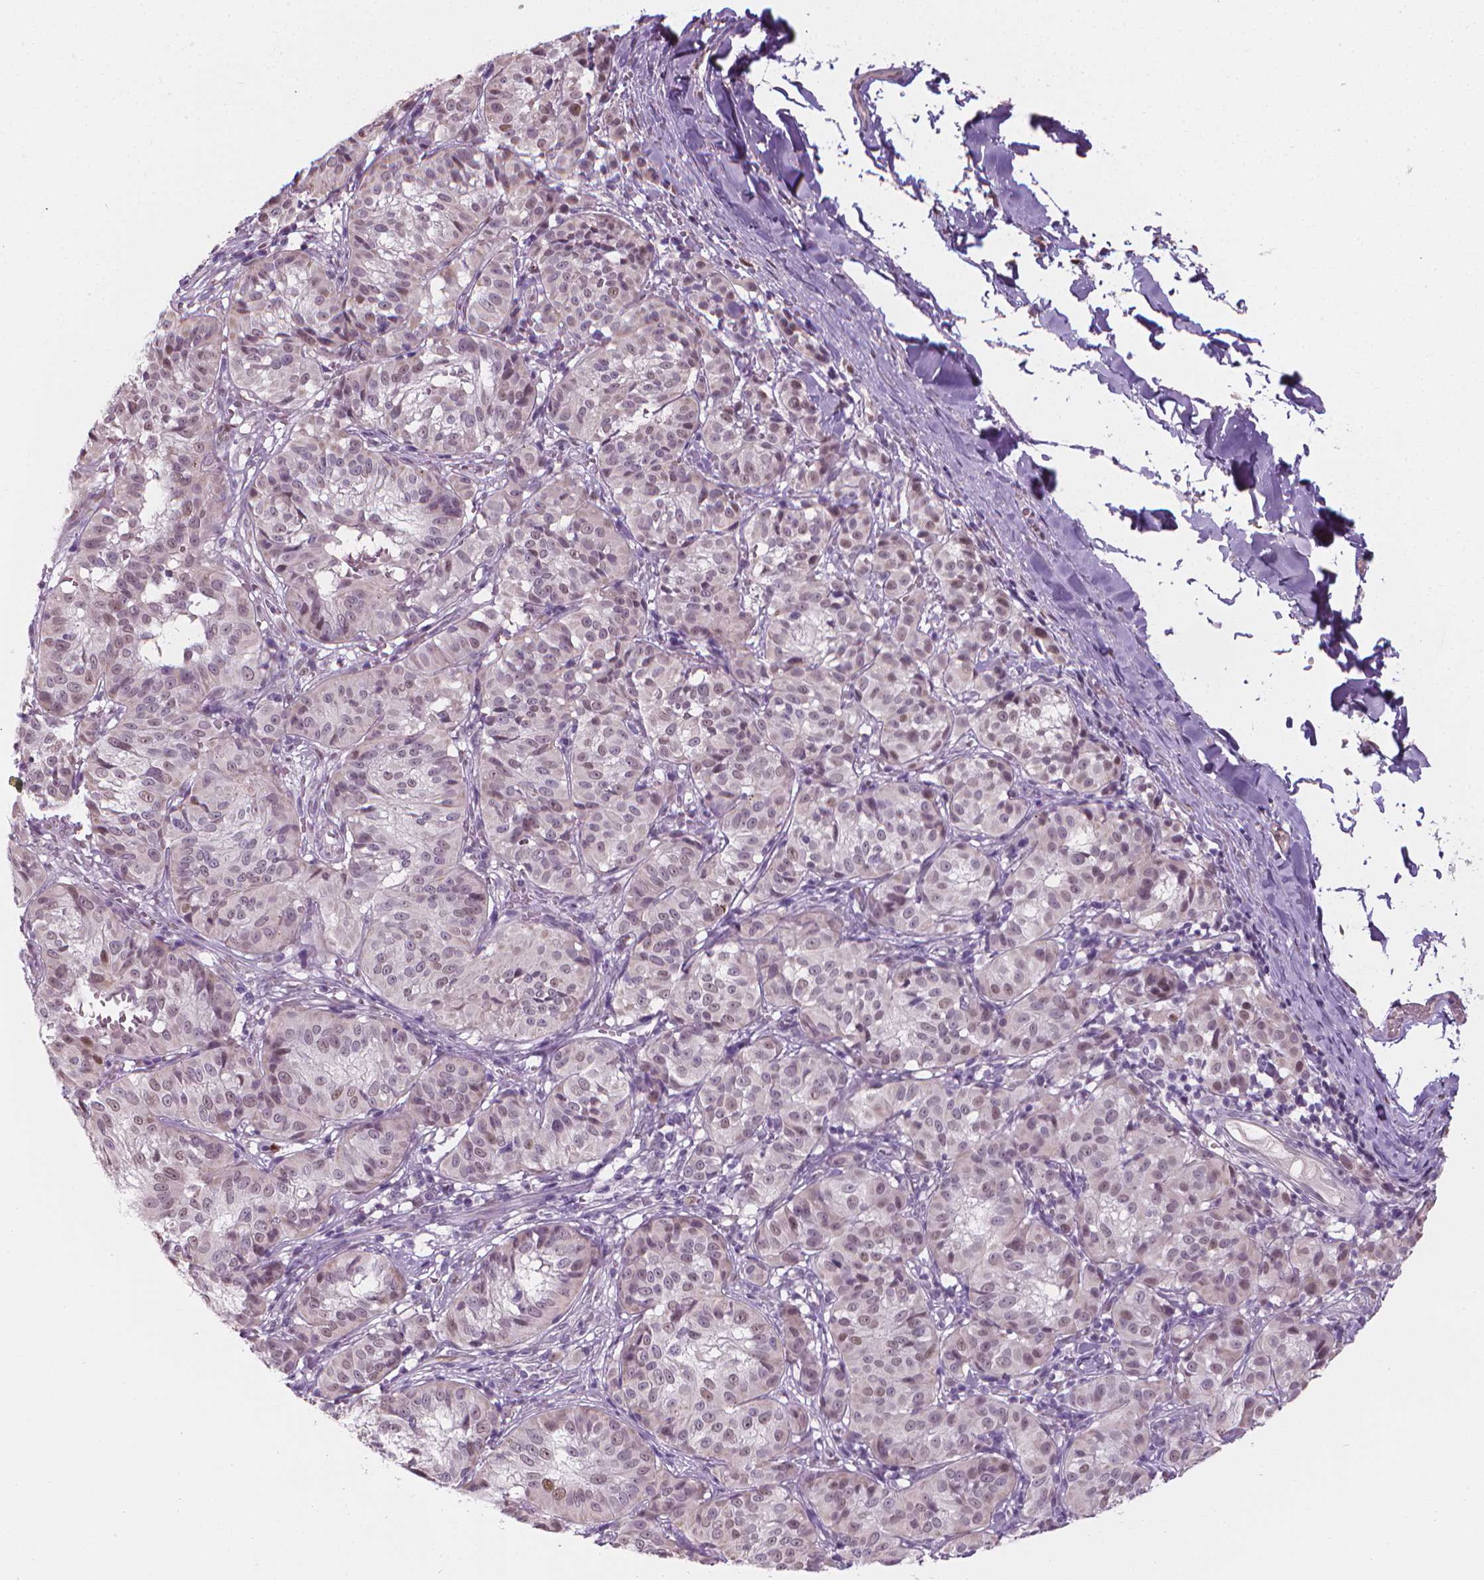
{"staining": {"intensity": "weak", "quantity": "<25%", "location": "nuclear"}, "tissue": "melanoma", "cell_type": "Tumor cells", "image_type": "cancer", "snomed": [{"axis": "morphology", "description": "Malignant melanoma, NOS"}, {"axis": "topography", "description": "Skin"}], "caption": "Protein analysis of melanoma demonstrates no significant positivity in tumor cells.", "gene": "CDKN1C", "patient": {"sex": "female", "age": 72}}